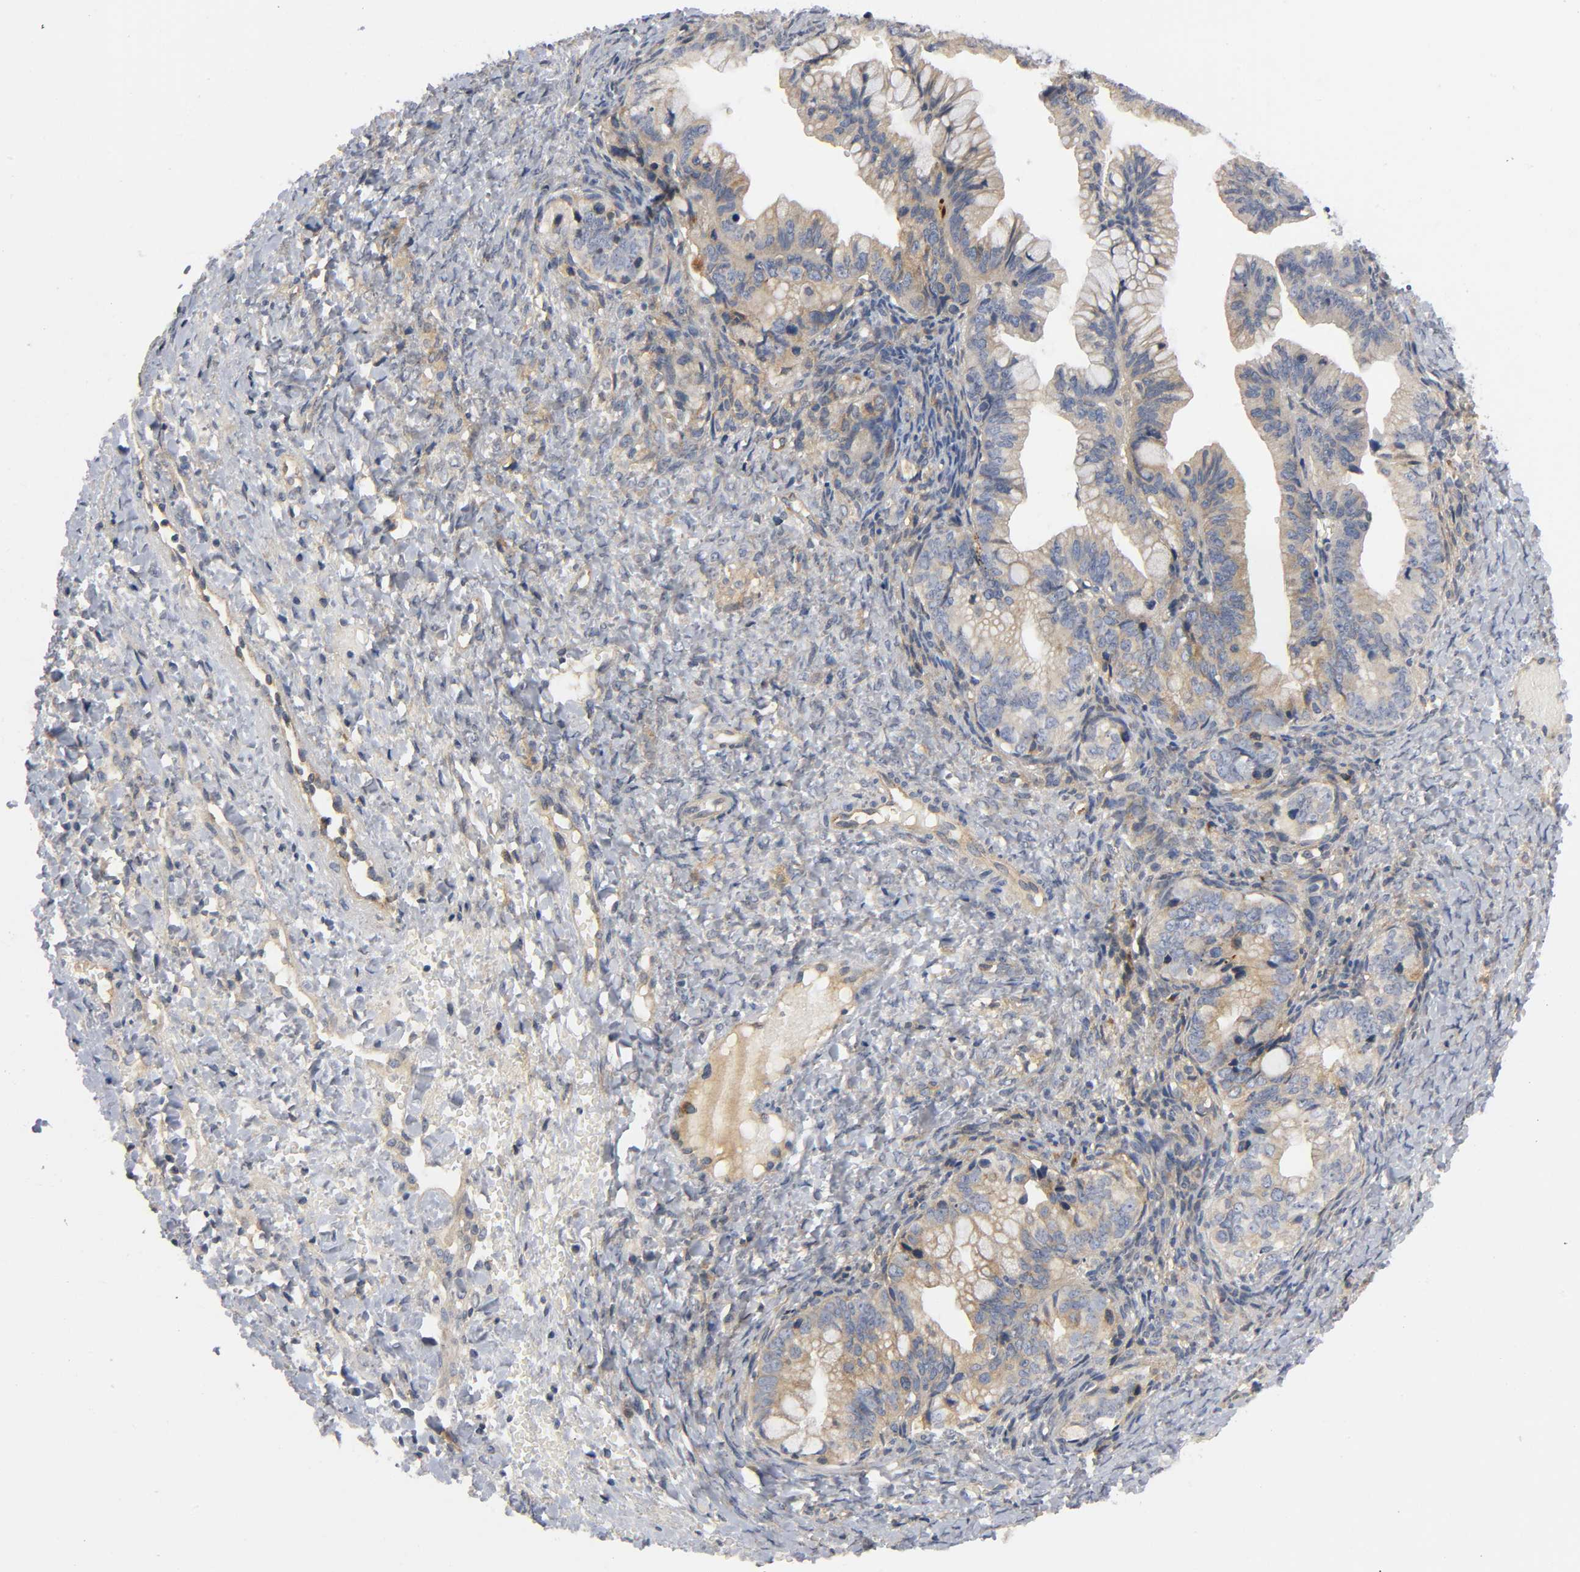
{"staining": {"intensity": "moderate", "quantity": ">75%", "location": "cytoplasmic/membranous"}, "tissue": "ovarian cancer", "cell_type": "Tumor cells", "image_type": "cancer", "snomed": [{"axis": "morphology", "description": "Cystadenocarcinoma, mucinous, NOS"}, {"axis": "topography", "description": "Ovary"}], "caption": "Immunohistochemical staining of human ovarian cancer reveals moderate cytoplasmic/membranous protein staining in approximately >75% of tumor cells.", "gene": "HDAC6", "patient": {"sex": "female", "age": 36}}